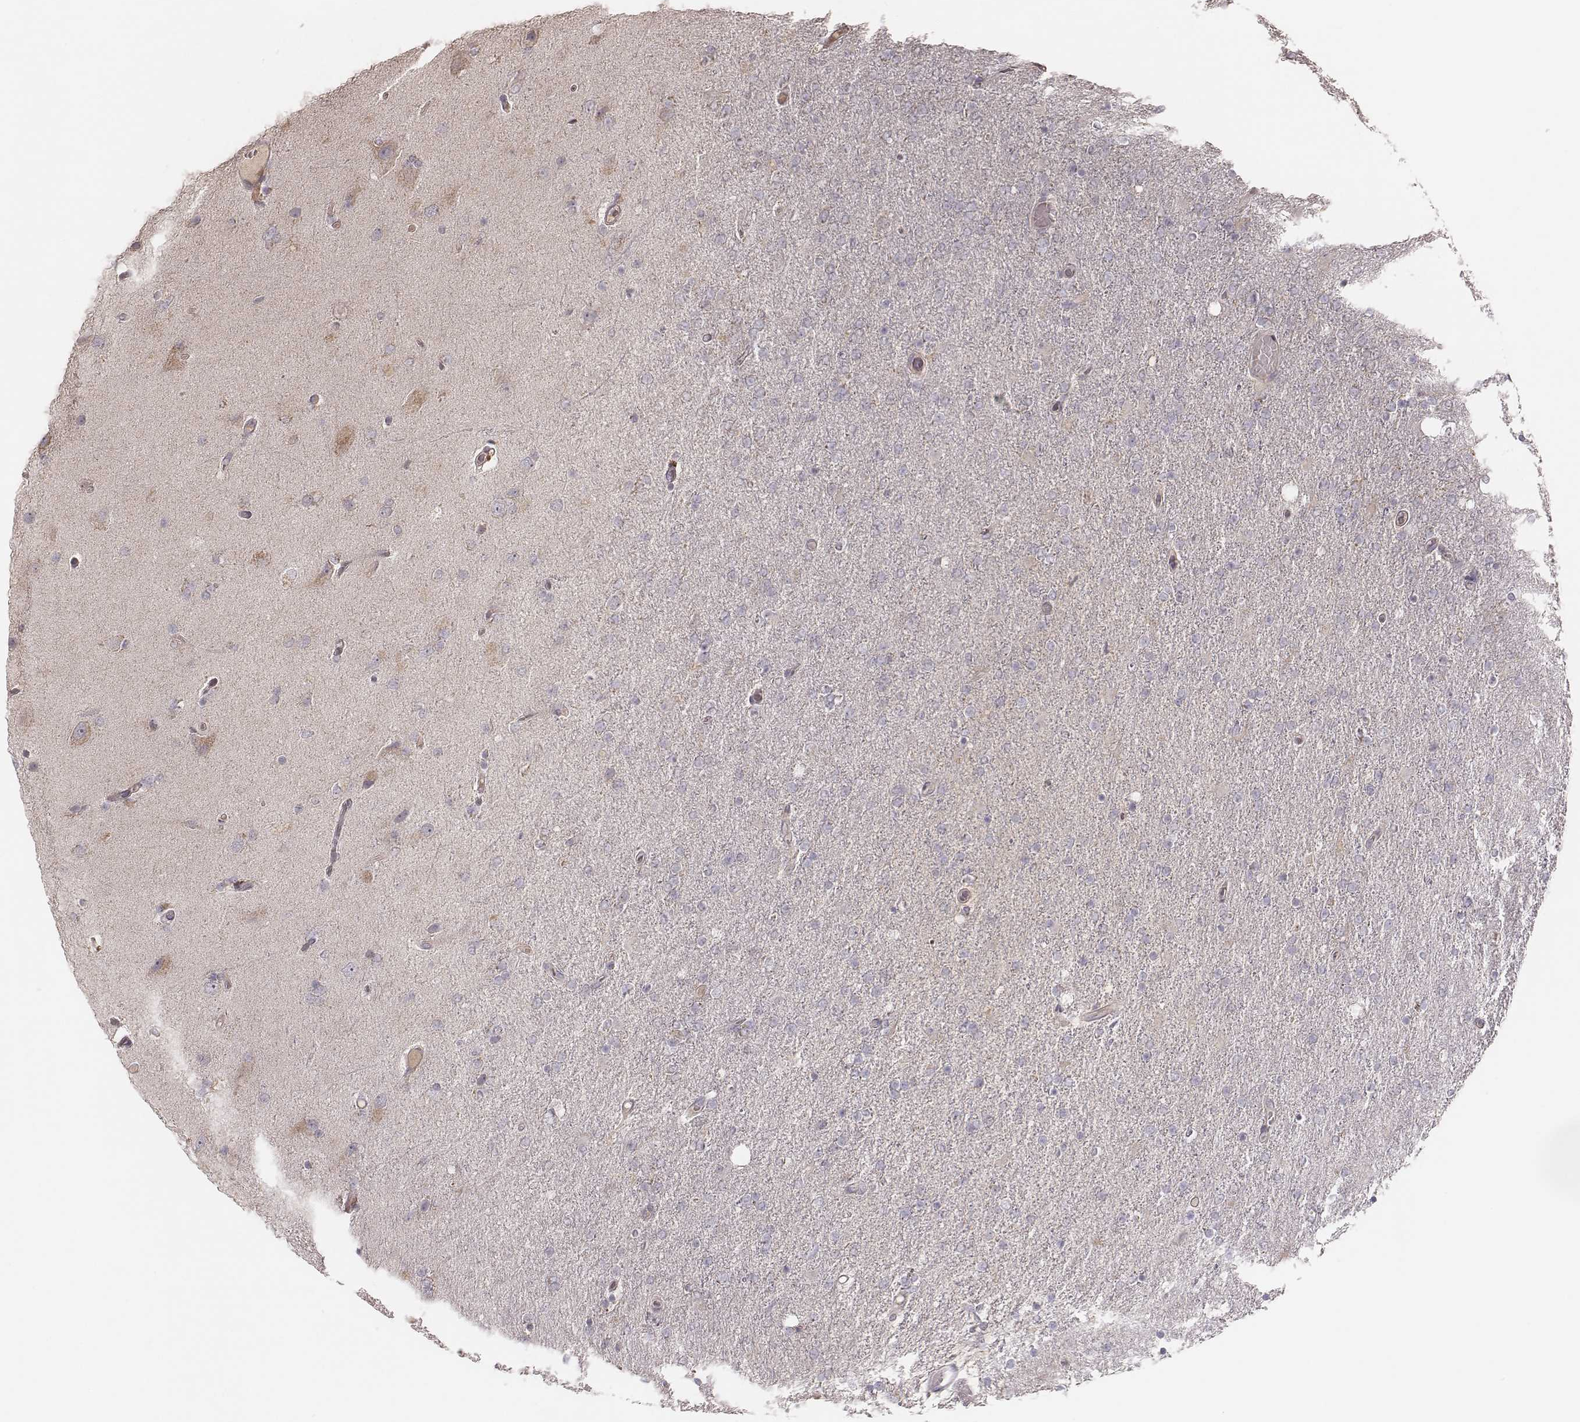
{"staining": {"intensity": "negative", "quantity": "none", "location": "none"}, "tissue": "glioma", "cell_type": "Tumor cells", "image_type": "cancer", "snomed": [{"axis": "morphology", "description": "Glioma, malignant, High grade"}, {"axis": "topography", "description": "Cerebral cortex"}], "caption": "IHC image of neoplastic tissue: human high-grade glioma (malignant) stained with DAB (3,3'-diaminobenzidine) reveals no significant protein positivity in tumor cells.", "gene": "MRPS27", "patient": {"sex": "male", "age": 70}}